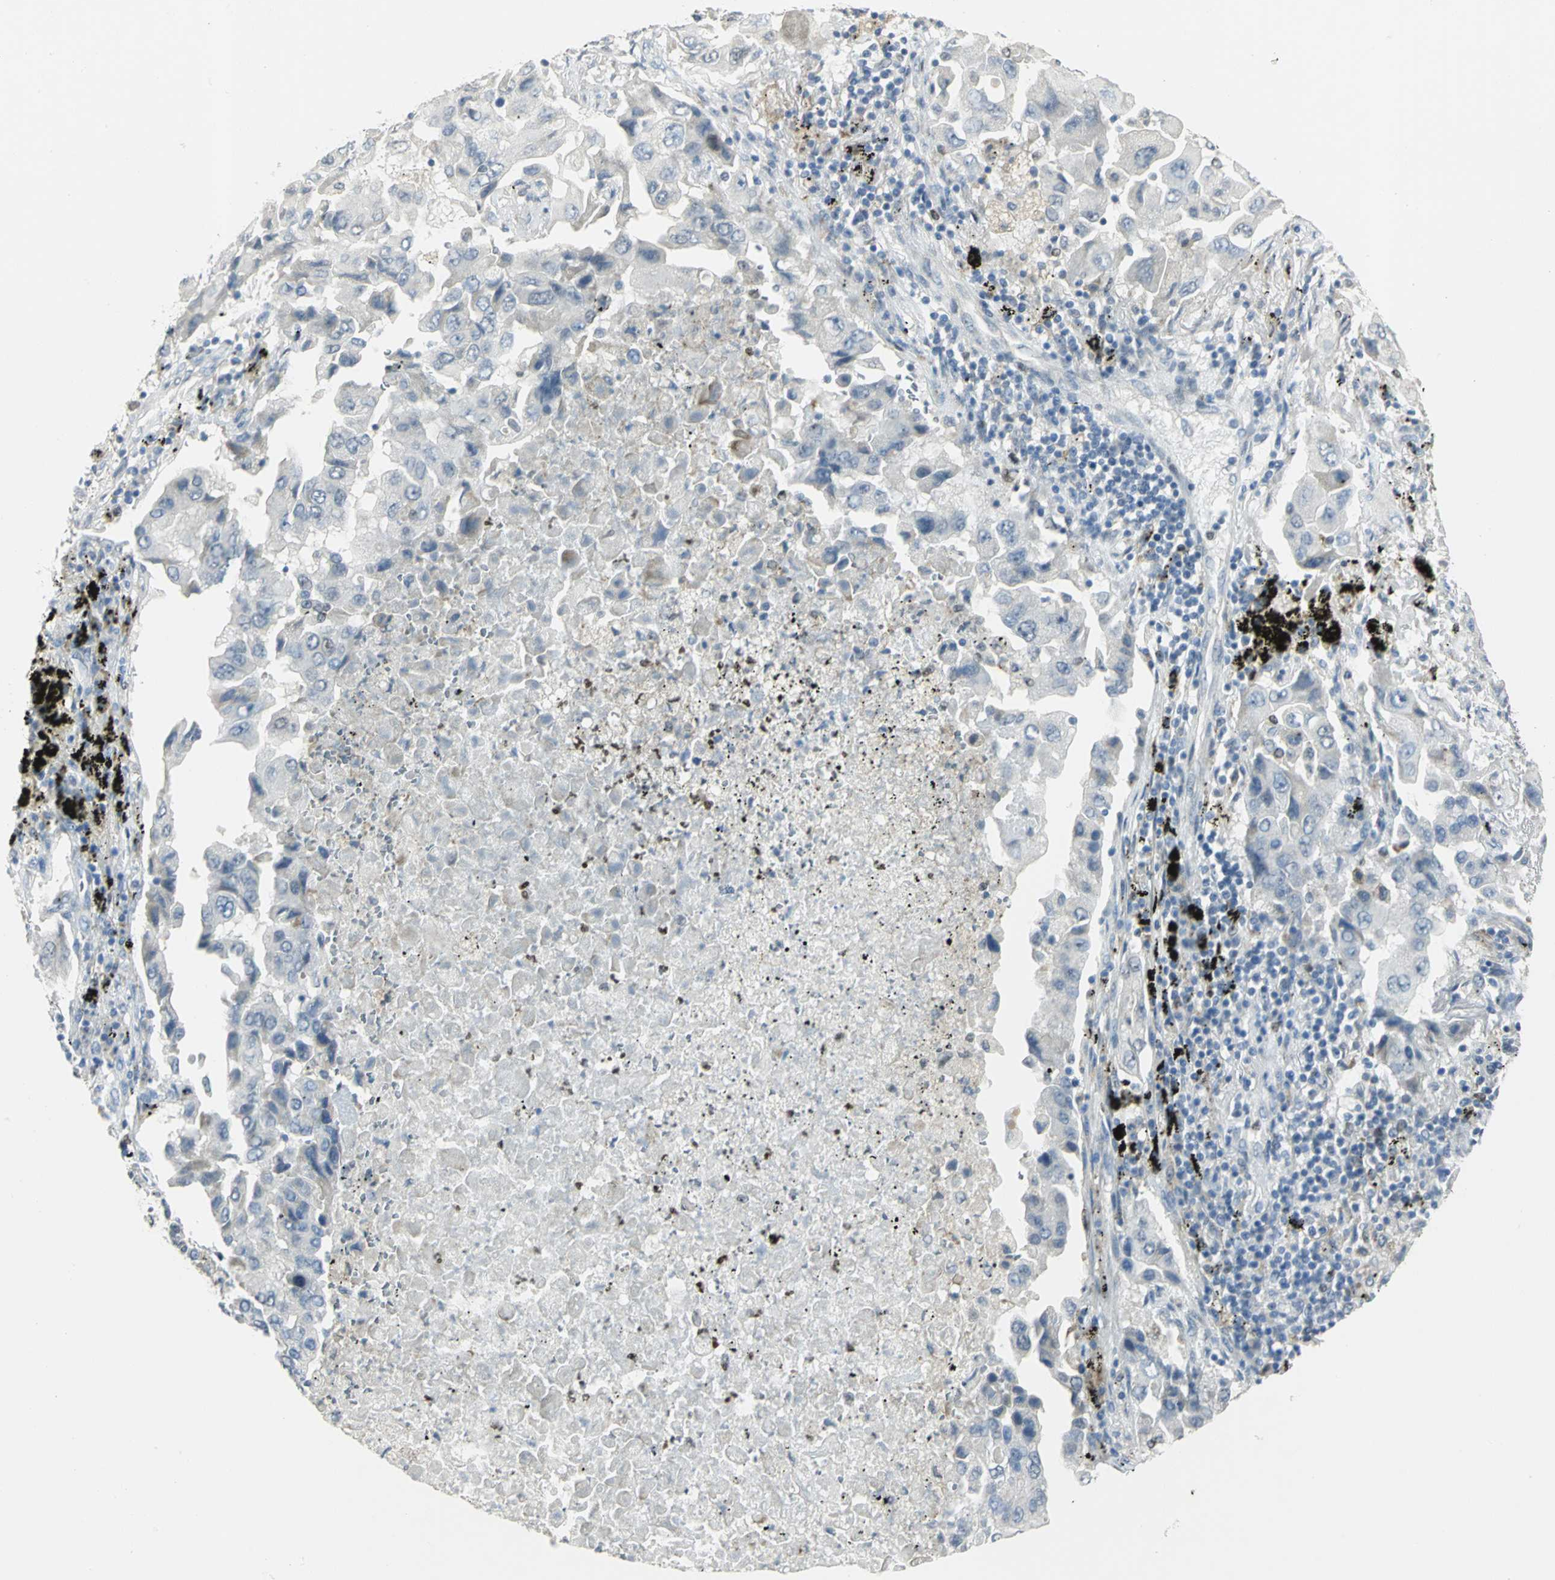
{"staining": {"intensity": "negative", "quantity": "none", "location": "none"}, "tissue": "lung cancer", "cell_type": "Tumor cells", "image_type": "cancer", "snomed": [{"axis": "morphology", "description": "Adenocarcinoma, NOS"}, {"axis": "topography", "description": "Lung"}], "caption": "Lung cancer (adenocarcinoma) was stained to show a protein in brown. There is no significant staining in tumor cells.", "gene": "BCL6", "patient": {"sex": "female", "age": 65}}